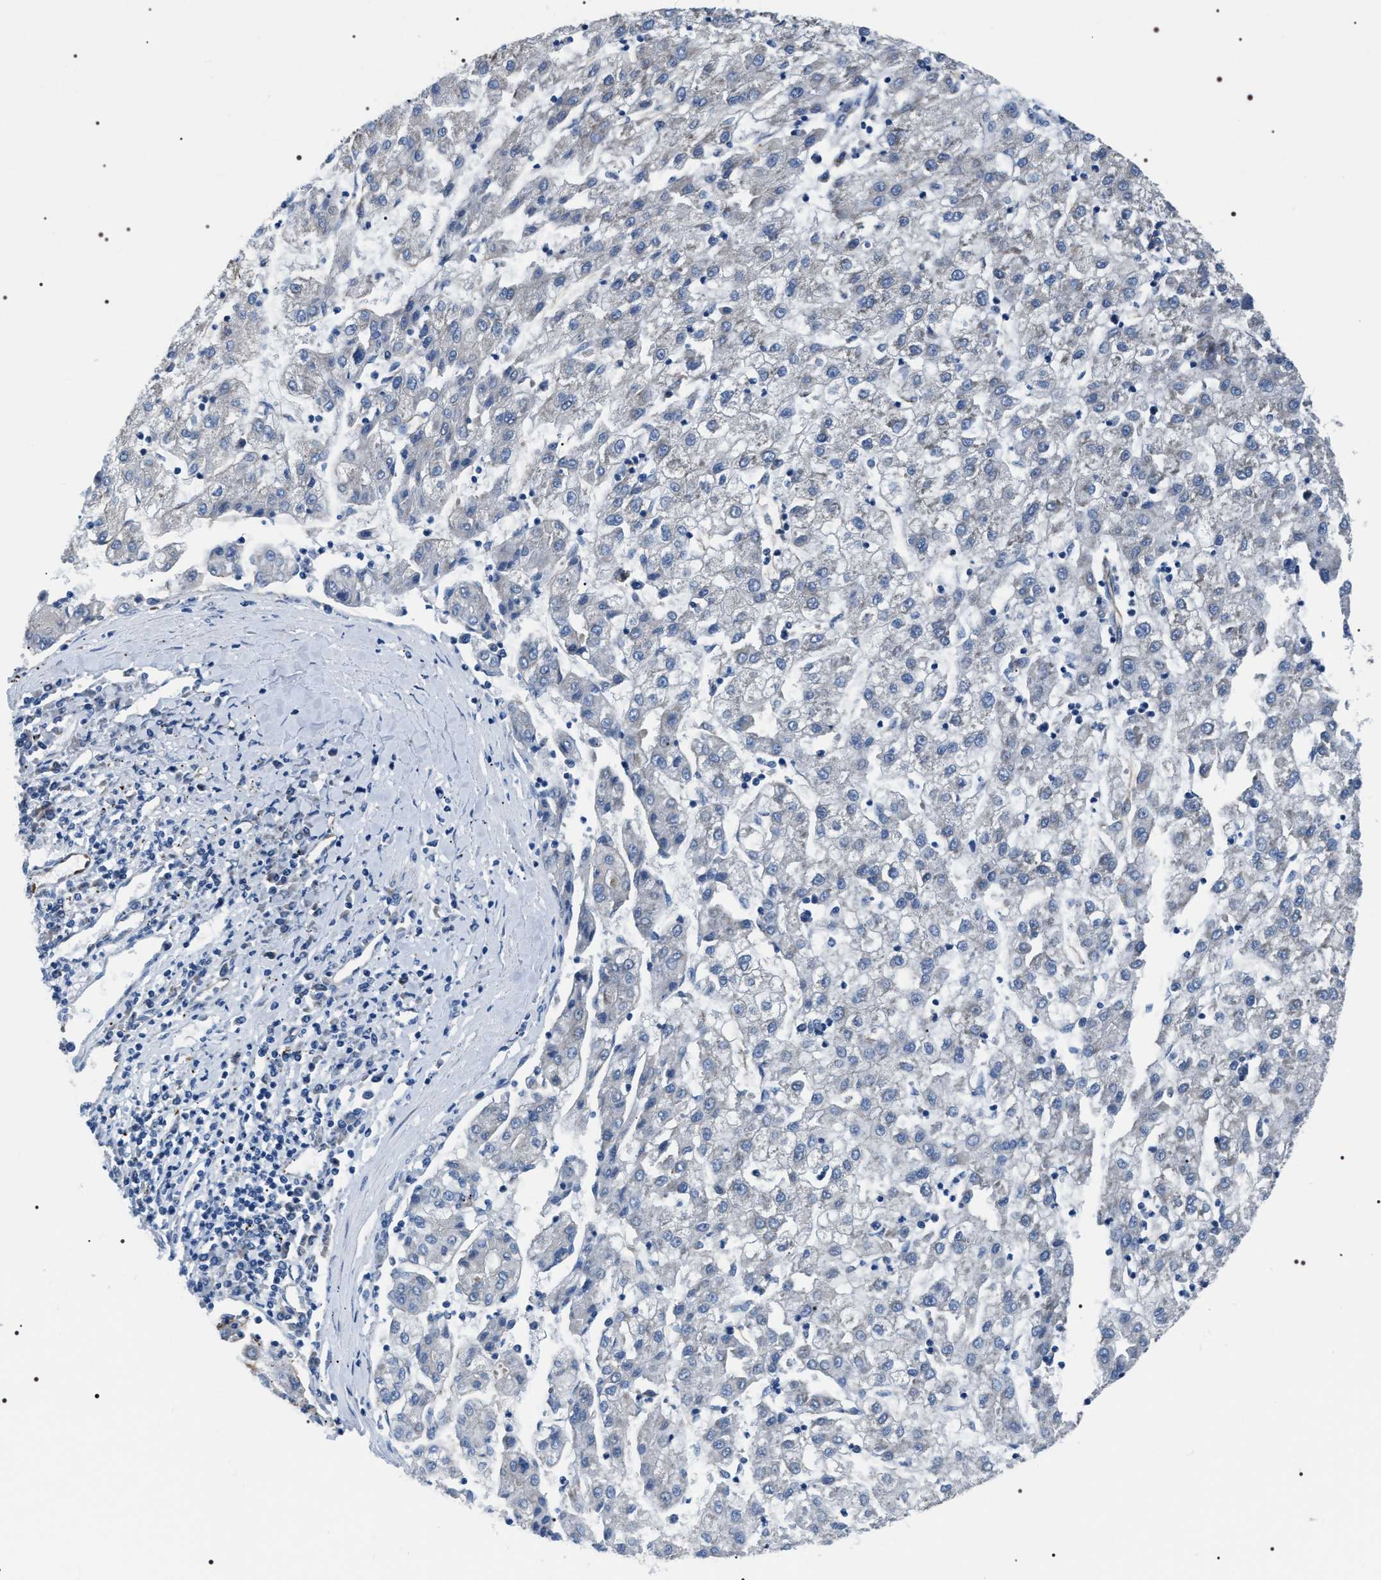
{"staining": {"intensity": "negative", "quantity": "none", "location": "none"}, "tissue": "liver cancer", "cell_type": "Tumor cells", "image_type": "cancer", "snomed": [{"axis": "morphology", "description": "Carcinoma, Hepatocellular, NOS"}, {"axis": "topography", "description": "Liver"}], "caption": "Histopathology image shows no protein positivity in tumor cells of liver cancer (hepatocellular carcinoma) tissue.", "gene": "PKD1L1", "patient": {"sex": "male", "age": 72}}